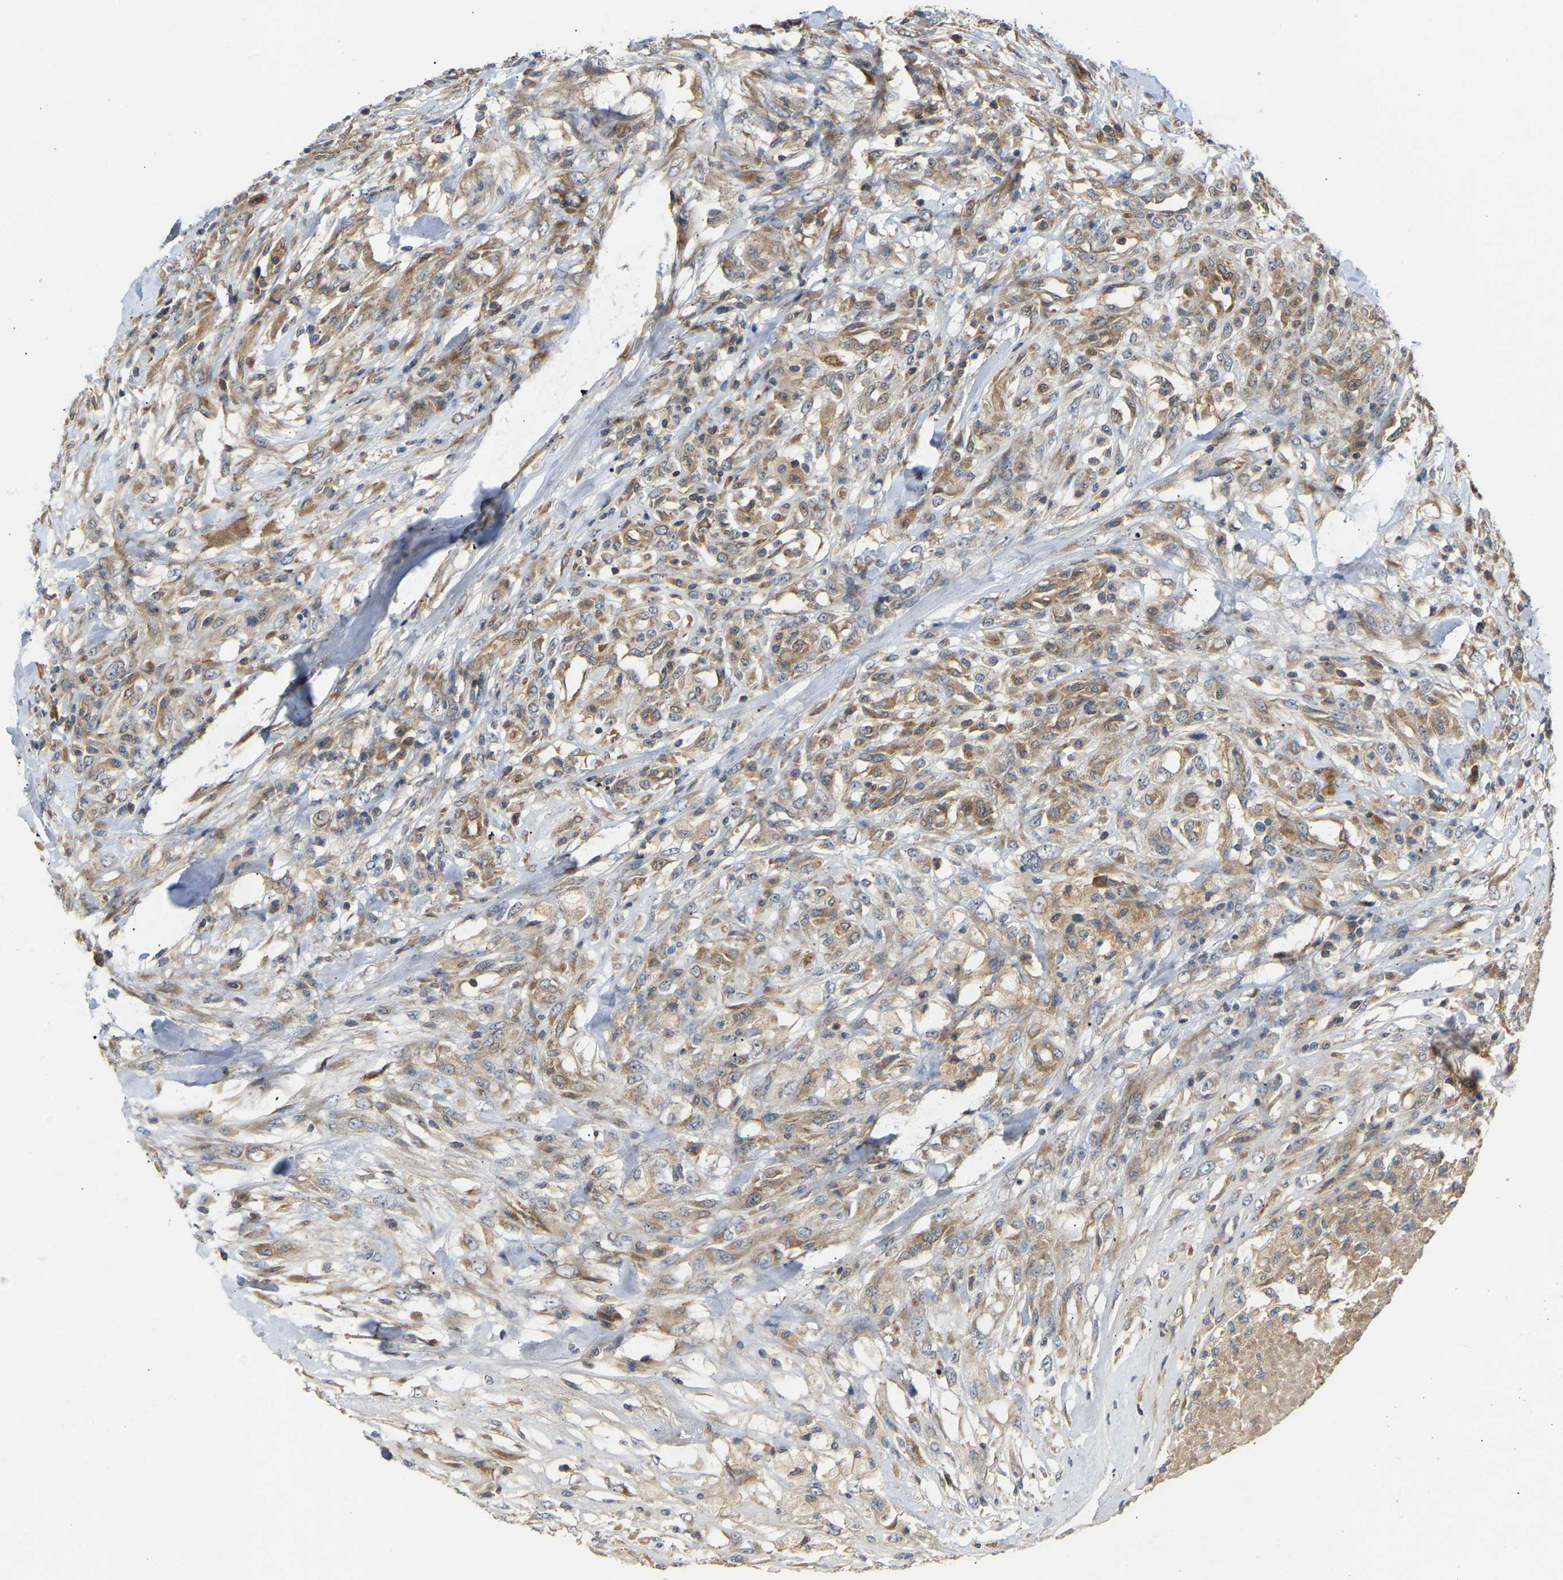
{"staining": {"intensity": "weak", "quantity": ">75%", "location": "cytoplasmic/membranous"}, "tissue": "testis cancer", "cell_type": "Tumor cells", "image_type": "cancer", "snomed": [{"axis": "morphology", "description": "Seminoma, NOS"}, {"axis": "topography", "description": "Testis"}], "caption": "This micrograph shows immunohistochemistry staining of human testis cancer (seminoma), with low weak cytoplasmic/membranous staining in about >75% of tumor cells.", "gene": "PTCD1", "patient": {"sex": "male", "age": 59}}